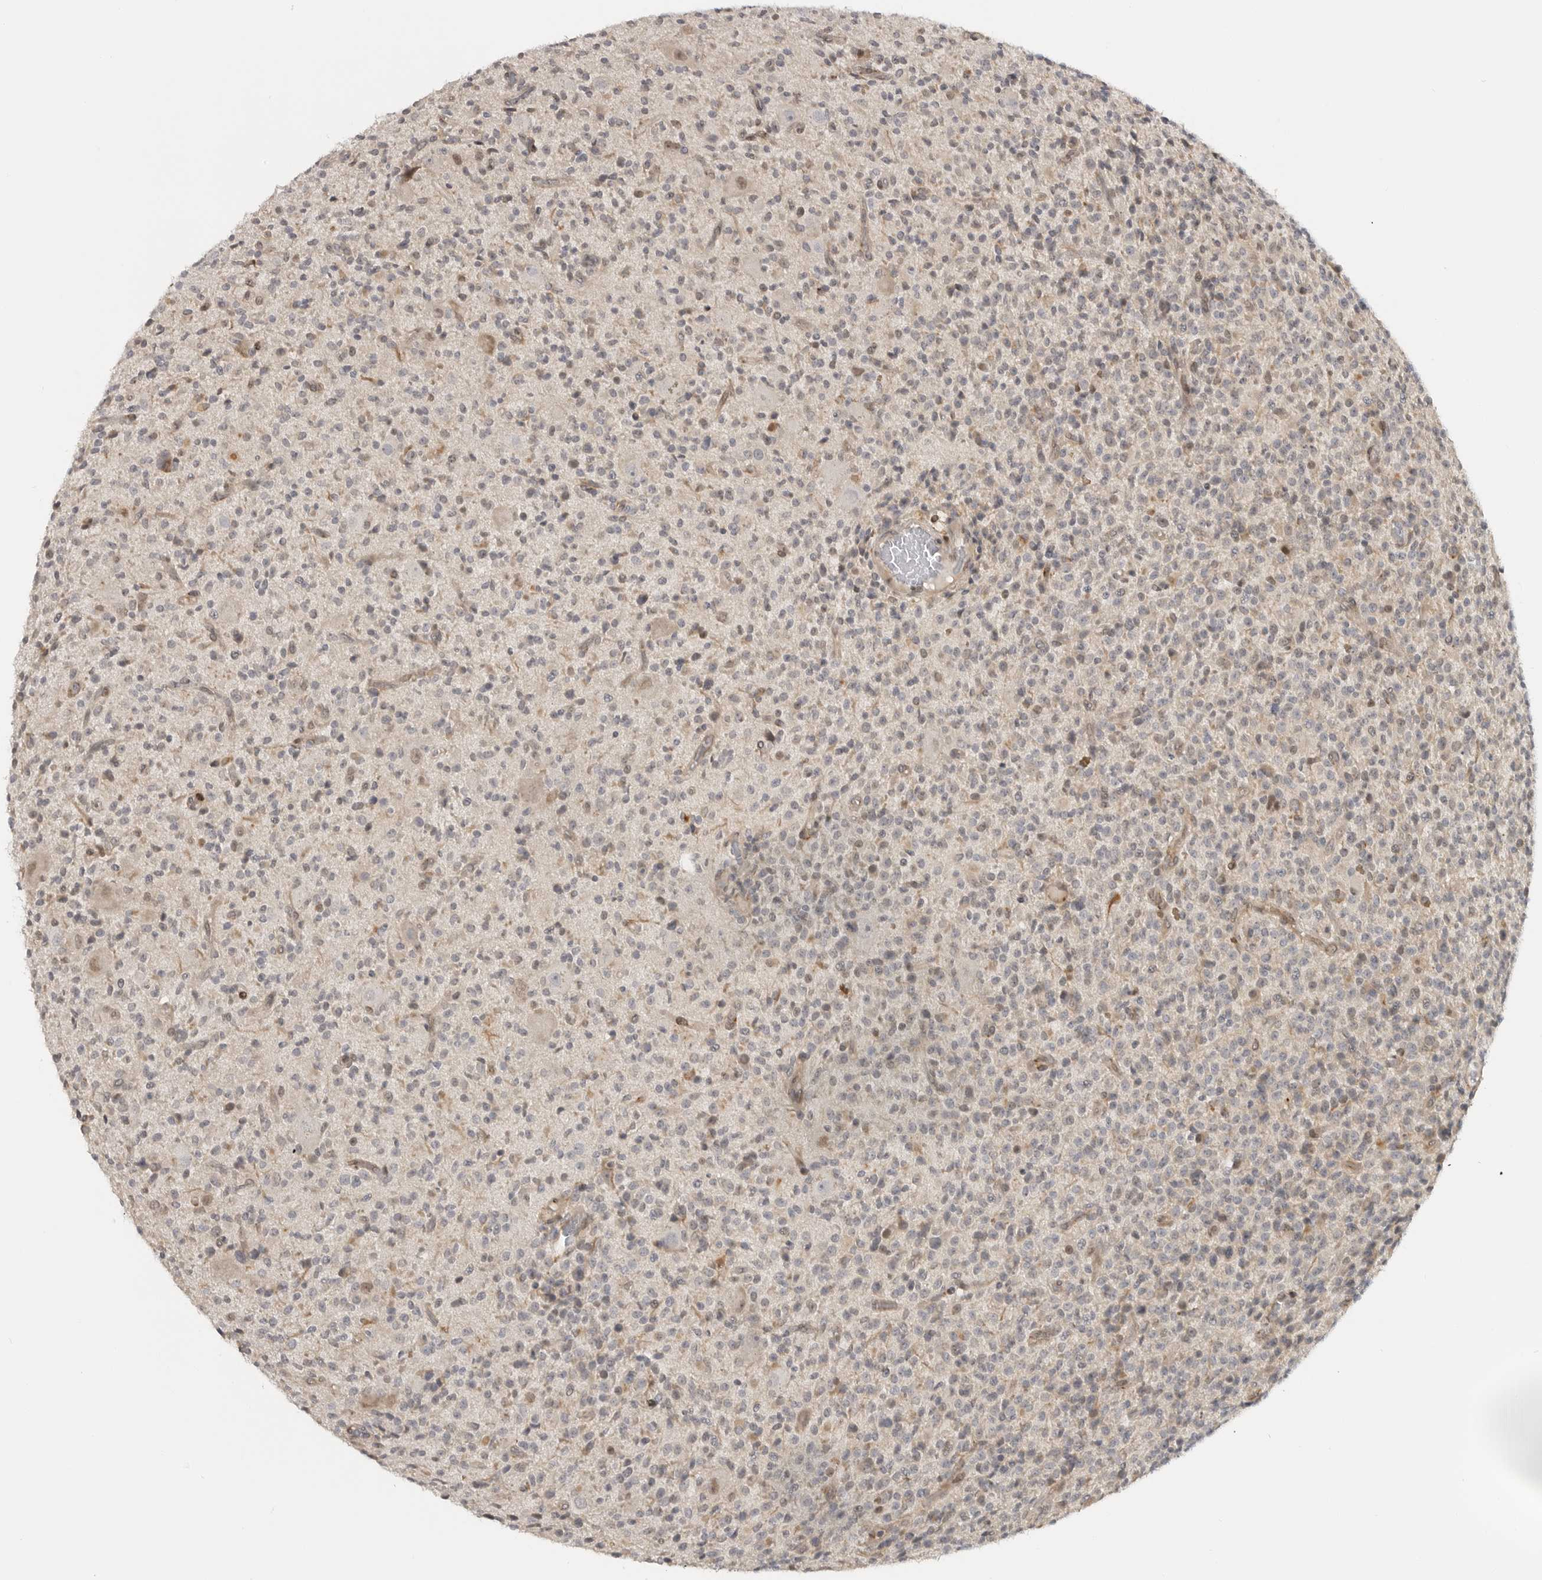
{"staining": {"intensity": "negative", "quantity": "none", "location": "none"}, "tissue": "glioma", "cell_type": "Tumor cells", "image_type": "cancer", "snomed": [{"axis": "morphology", "description": "Glioma, malignant, High grade"}, {"axis": "topography", "description": "Brain"}], "caption": "This is a image of immunohistochemistry staining of malignant high-grade glioma, which shows no expression in tumor cells. The staining is performed using DAB brown chromogen with nuclei counter-stained in using hematoxylin.", "gene": "CEP295NL", "patient": {"sex": "male", "age": 34}}